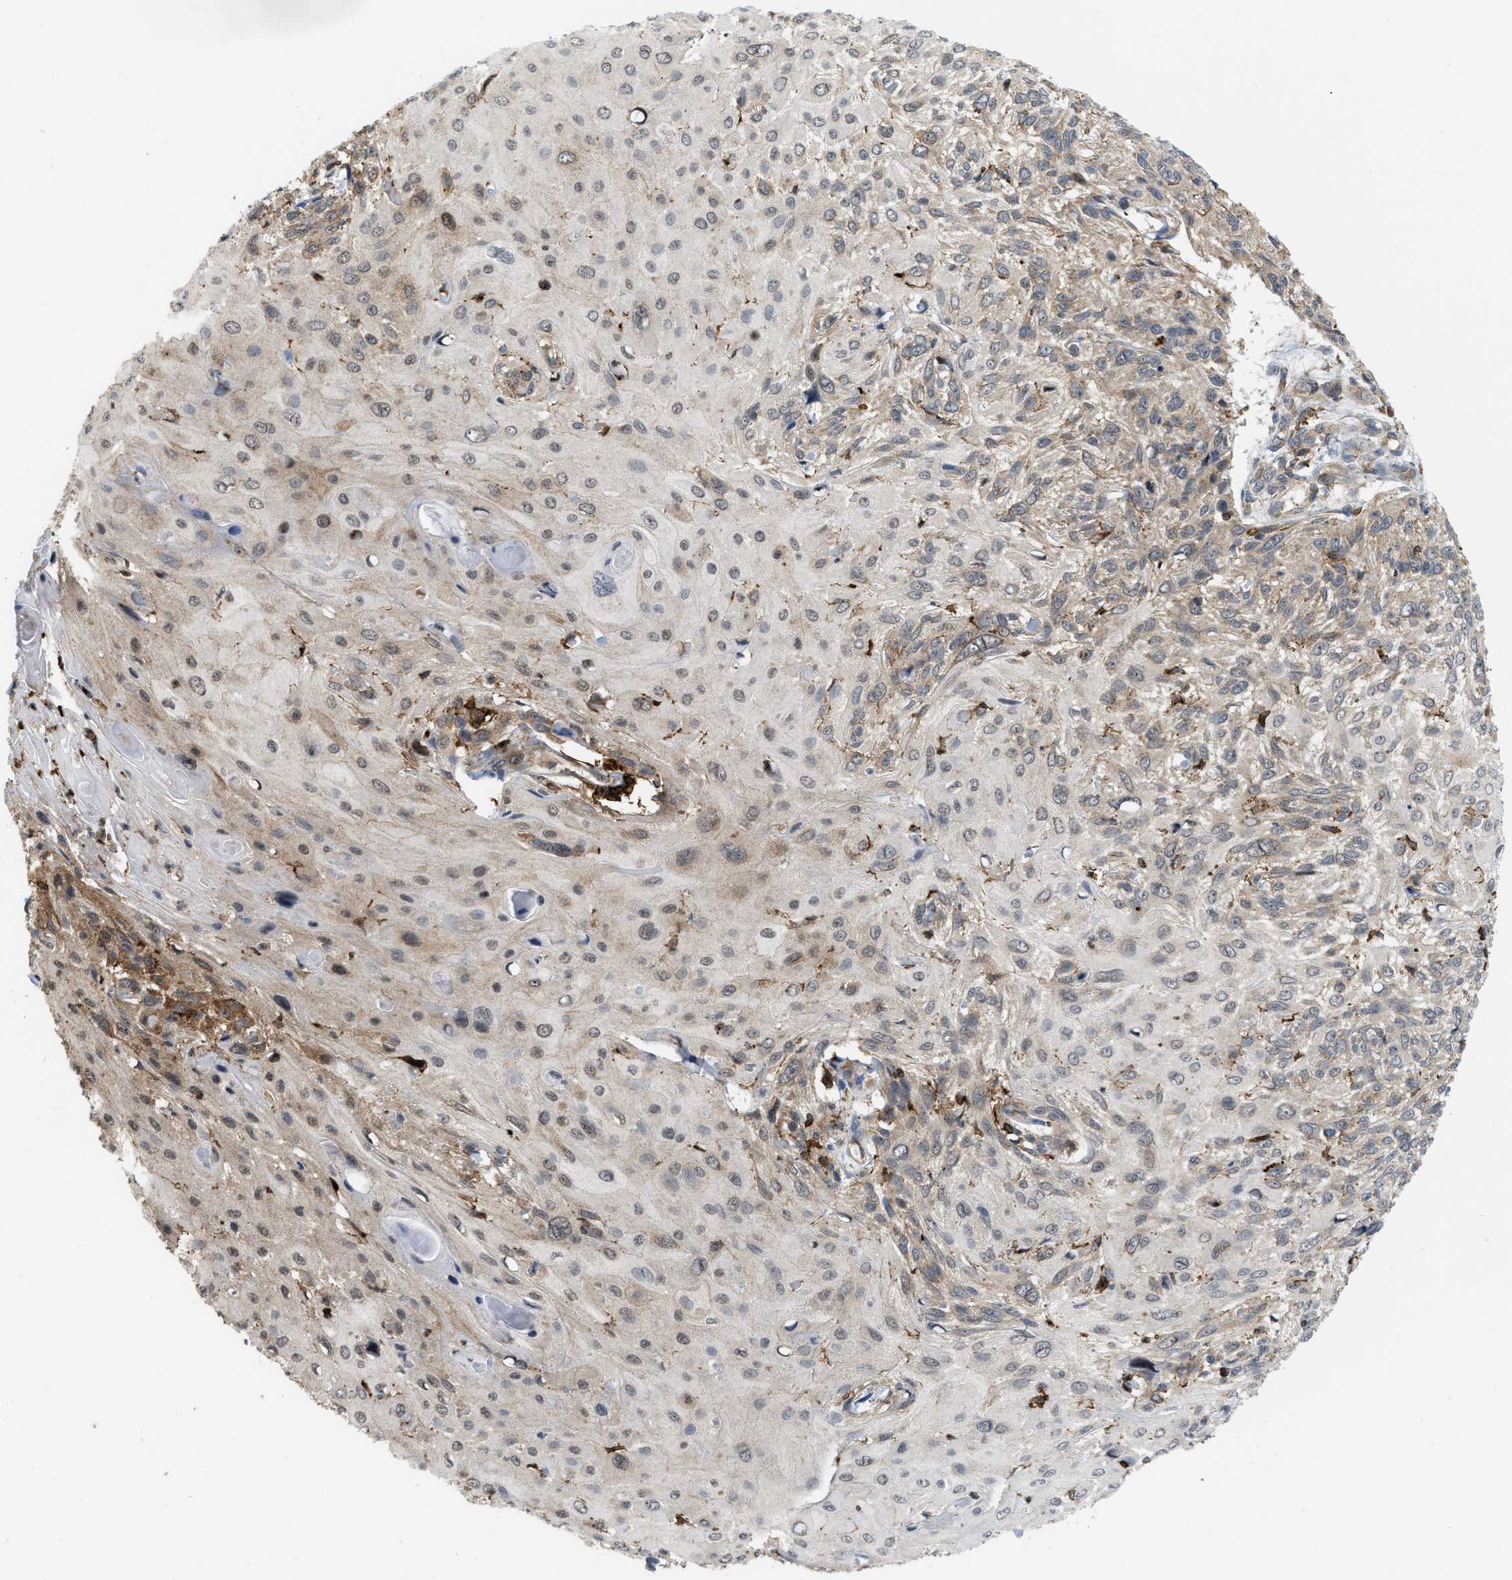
{"staining": {"intensity": "weak", "quantity": "<25%", "location": "cytoplasmic/membranous"}, "tissue": "cervical cancer", "cell_type": "Tumor cells", "image_type": "cancer", "snomed": [{"axis": "morphology", "description": "Squamous cell carcinoma, NOS"}, {"axis": "topography", "description": "Cervix"}], "caption": "Immunohistochemistry (IHC) micrograph of neoplastic tissue: cervical cancer (squamous cell carcinoma) stained with DAB (3,3'-diaminobenzidine) demonstrates no significant protein staining in tumor cells.", "gene": "IQCE", "patient": {"sex": "female", "age": 51}}